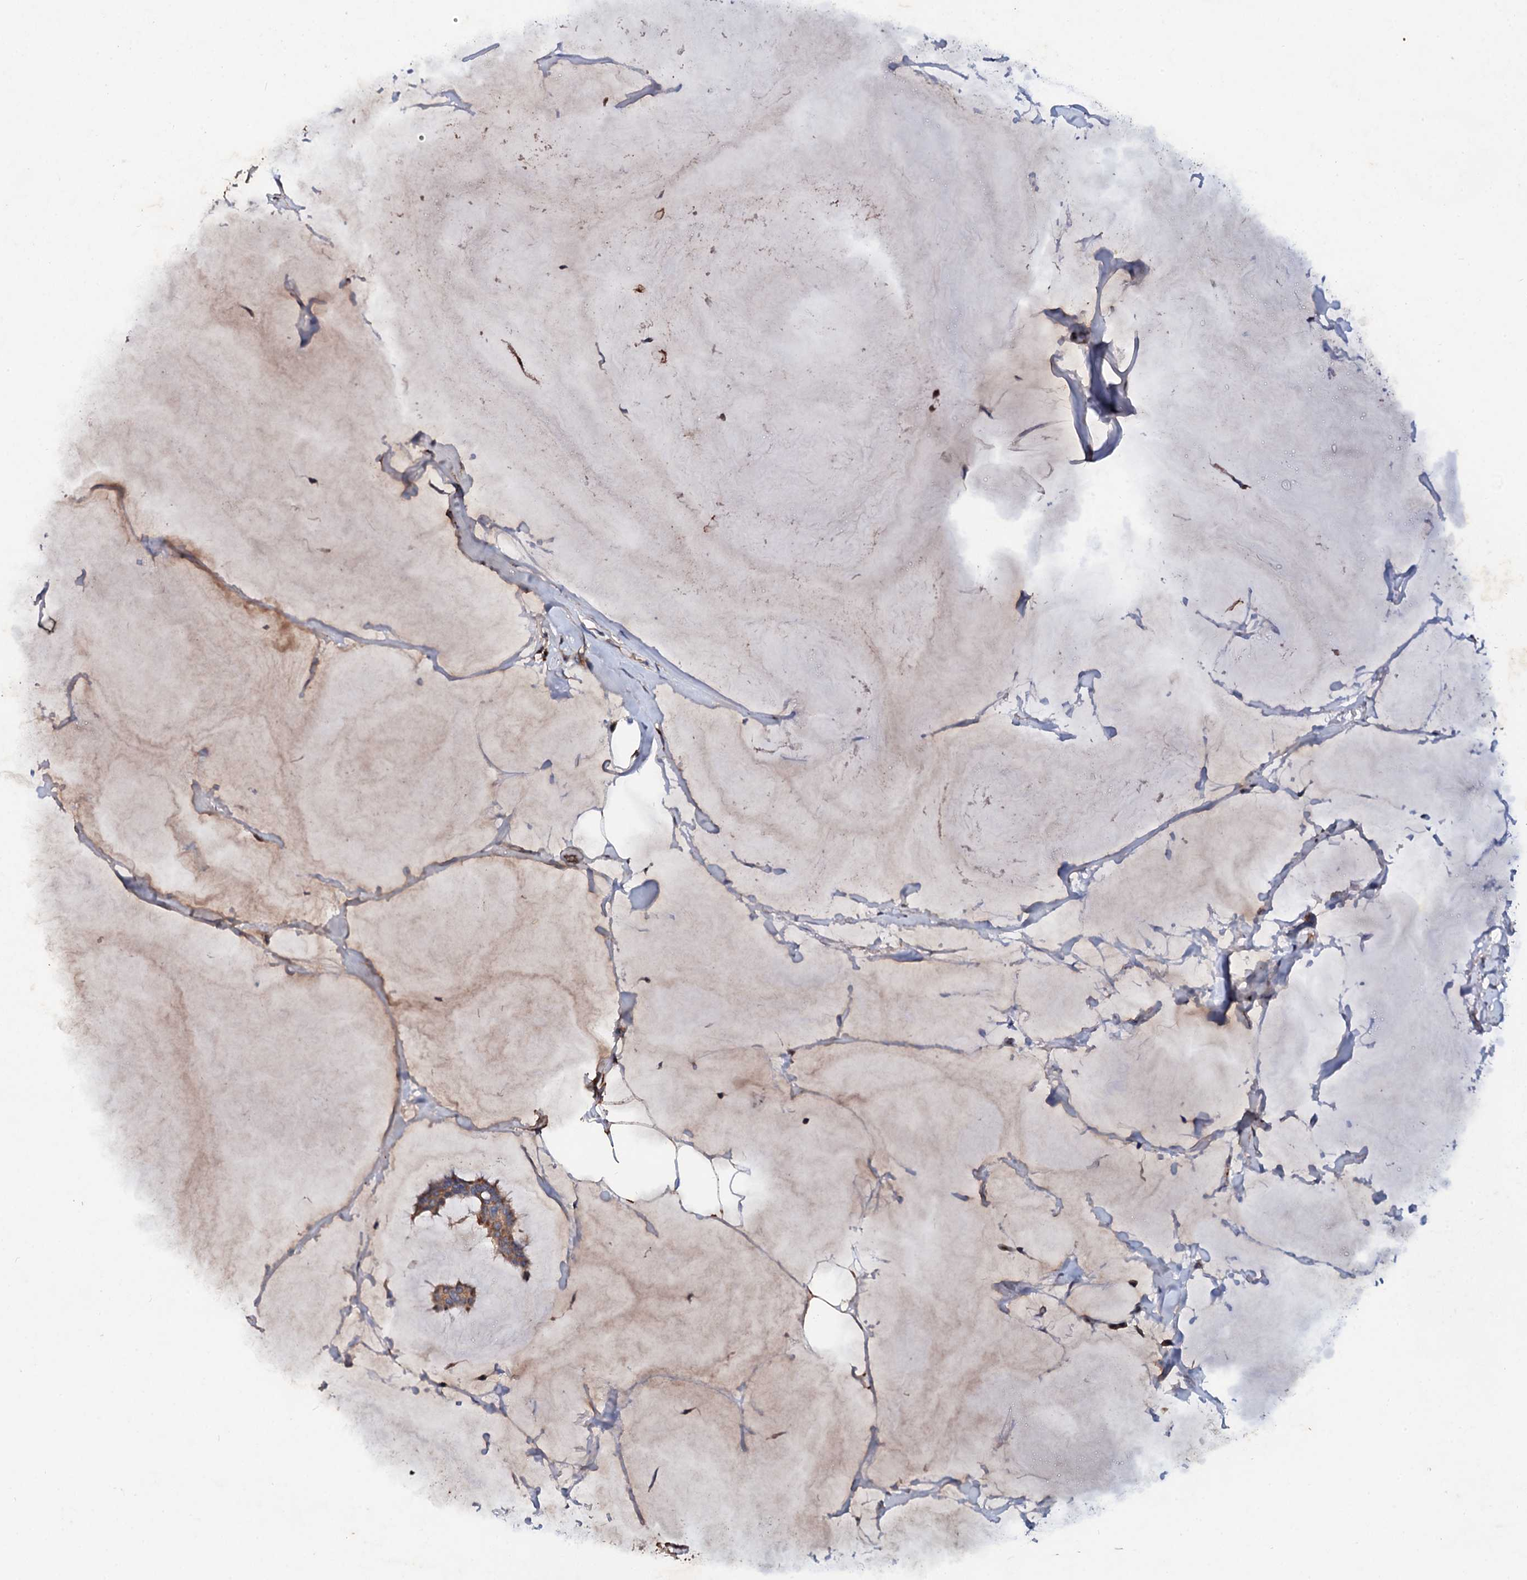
{"staining": {"intensity": "moderate", "quantity": "25%-75%", "location": "cytoplasmic/membranous"}, "tissue": "breast cancer", "cell_type": "Tumor cells", "image_type": "cancer", "snomed": [{"axis": "morphology", "description": "Duct carcinoma"}, {"axis": "topography", "description": "Breast"}], "caption": "An immunohistochemistry (IHC) histopathology image of tumor tissue is shown. Protein staining in brown shows moderate cytoplasmic/membranous positivity in breast cancer (invasive ductal carcinoma) within tumor cells.", "gene": "FIBIN", "patient": {"sex": "female", "age": 93}}